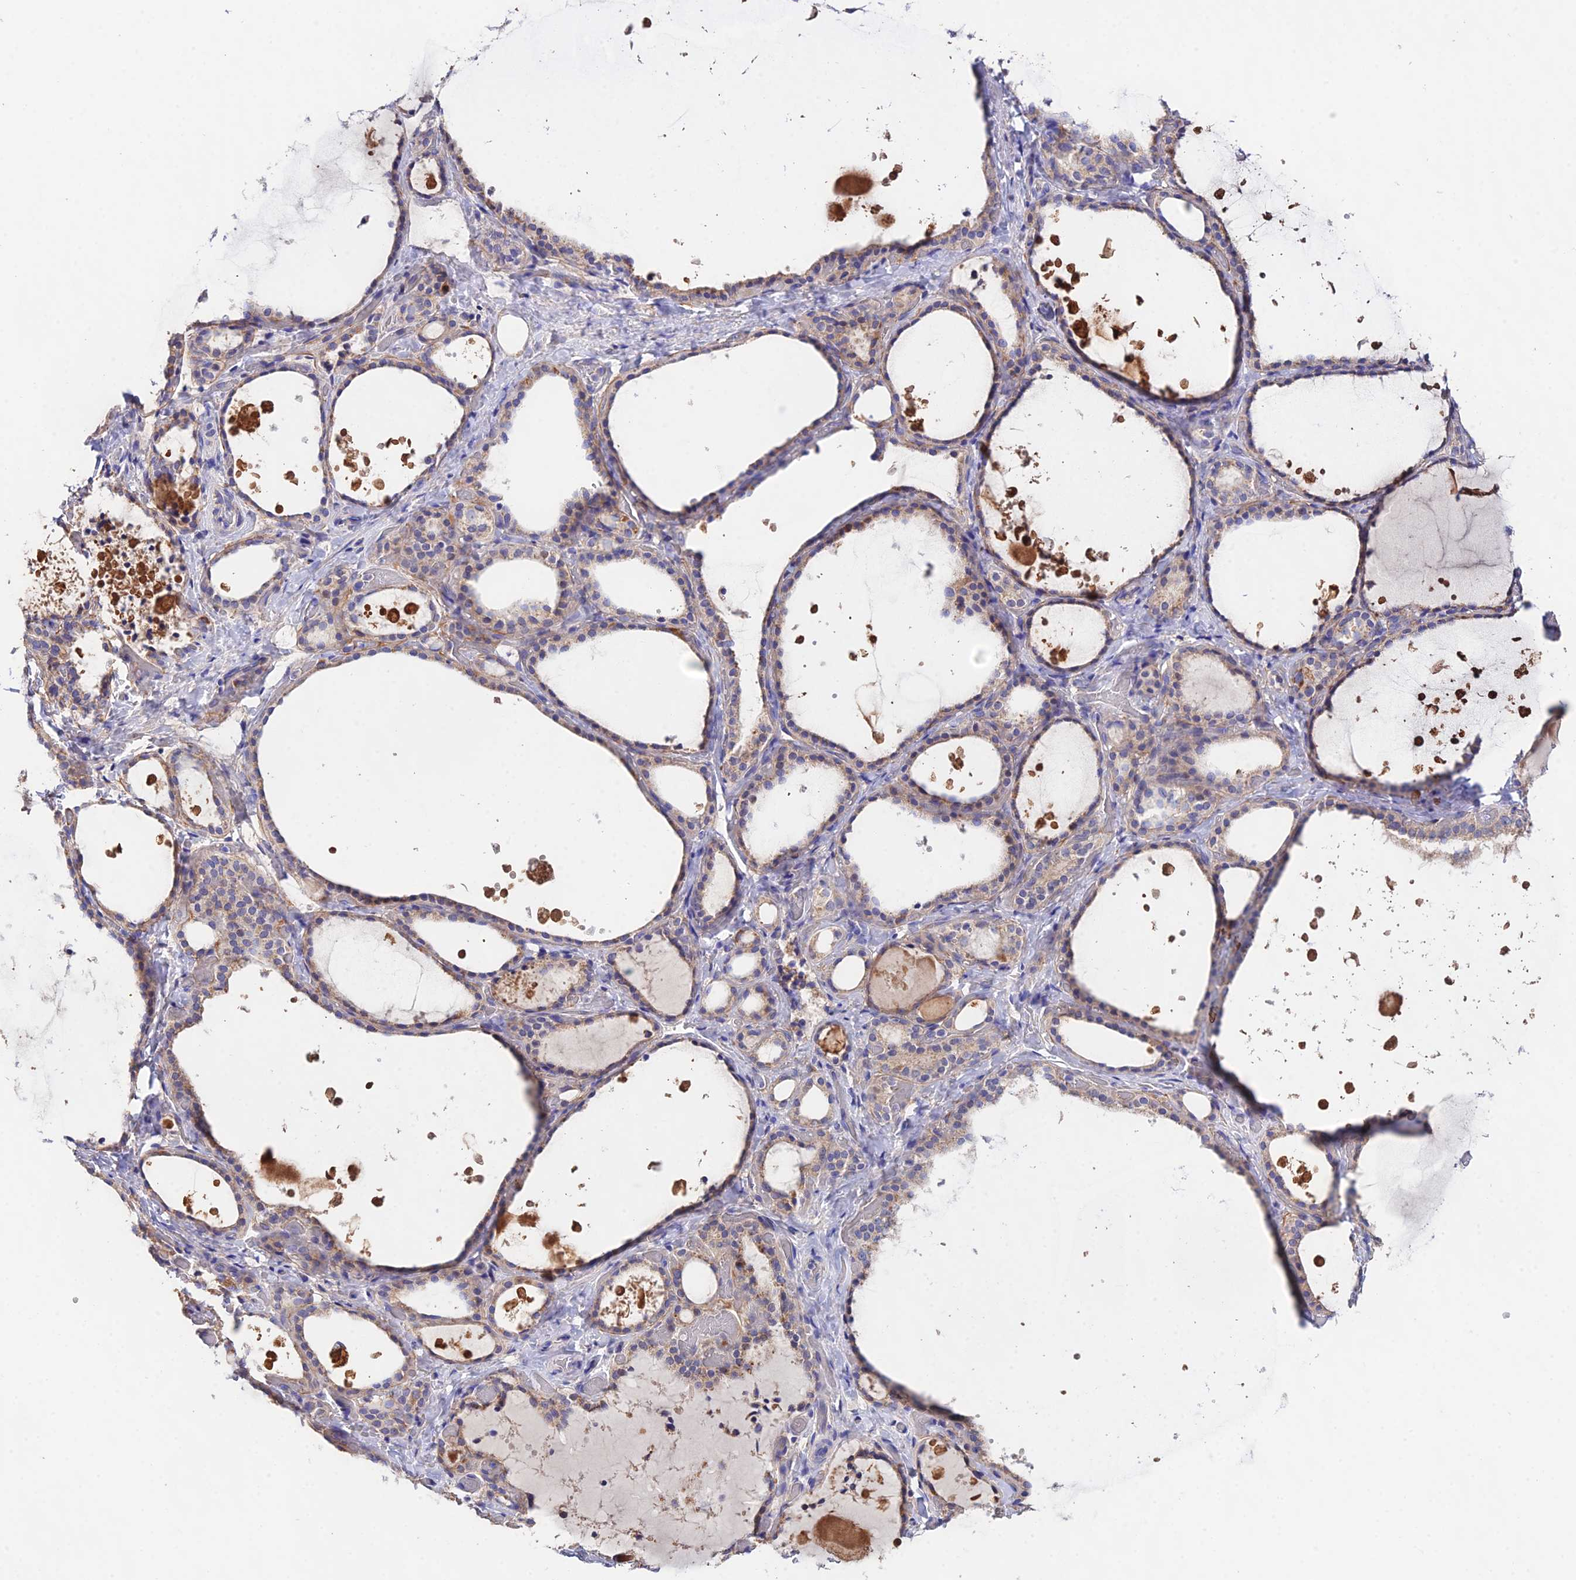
{"staining": {"intensity": "strong", "quantity": "25%-75%", "location": "cytoplasmic/membranous"}, "tissue": "thyroid gland", "cell_type": "Glandular cells", "image_type": "normal", "snomed": [{"axis": "morphology", "description": "Normal tissue, NOS"}, {"axis": "topography", "description": "Thyroid gland"}], "caption": "Brown immunohistochemical staining in normal thyroid gland reveals strong cytoplasmic/membranous staining in approximately 25%-75% of glandular cells.", "gene": "PPP2R2A", "patient": {"sex": "female", "age": 44}}